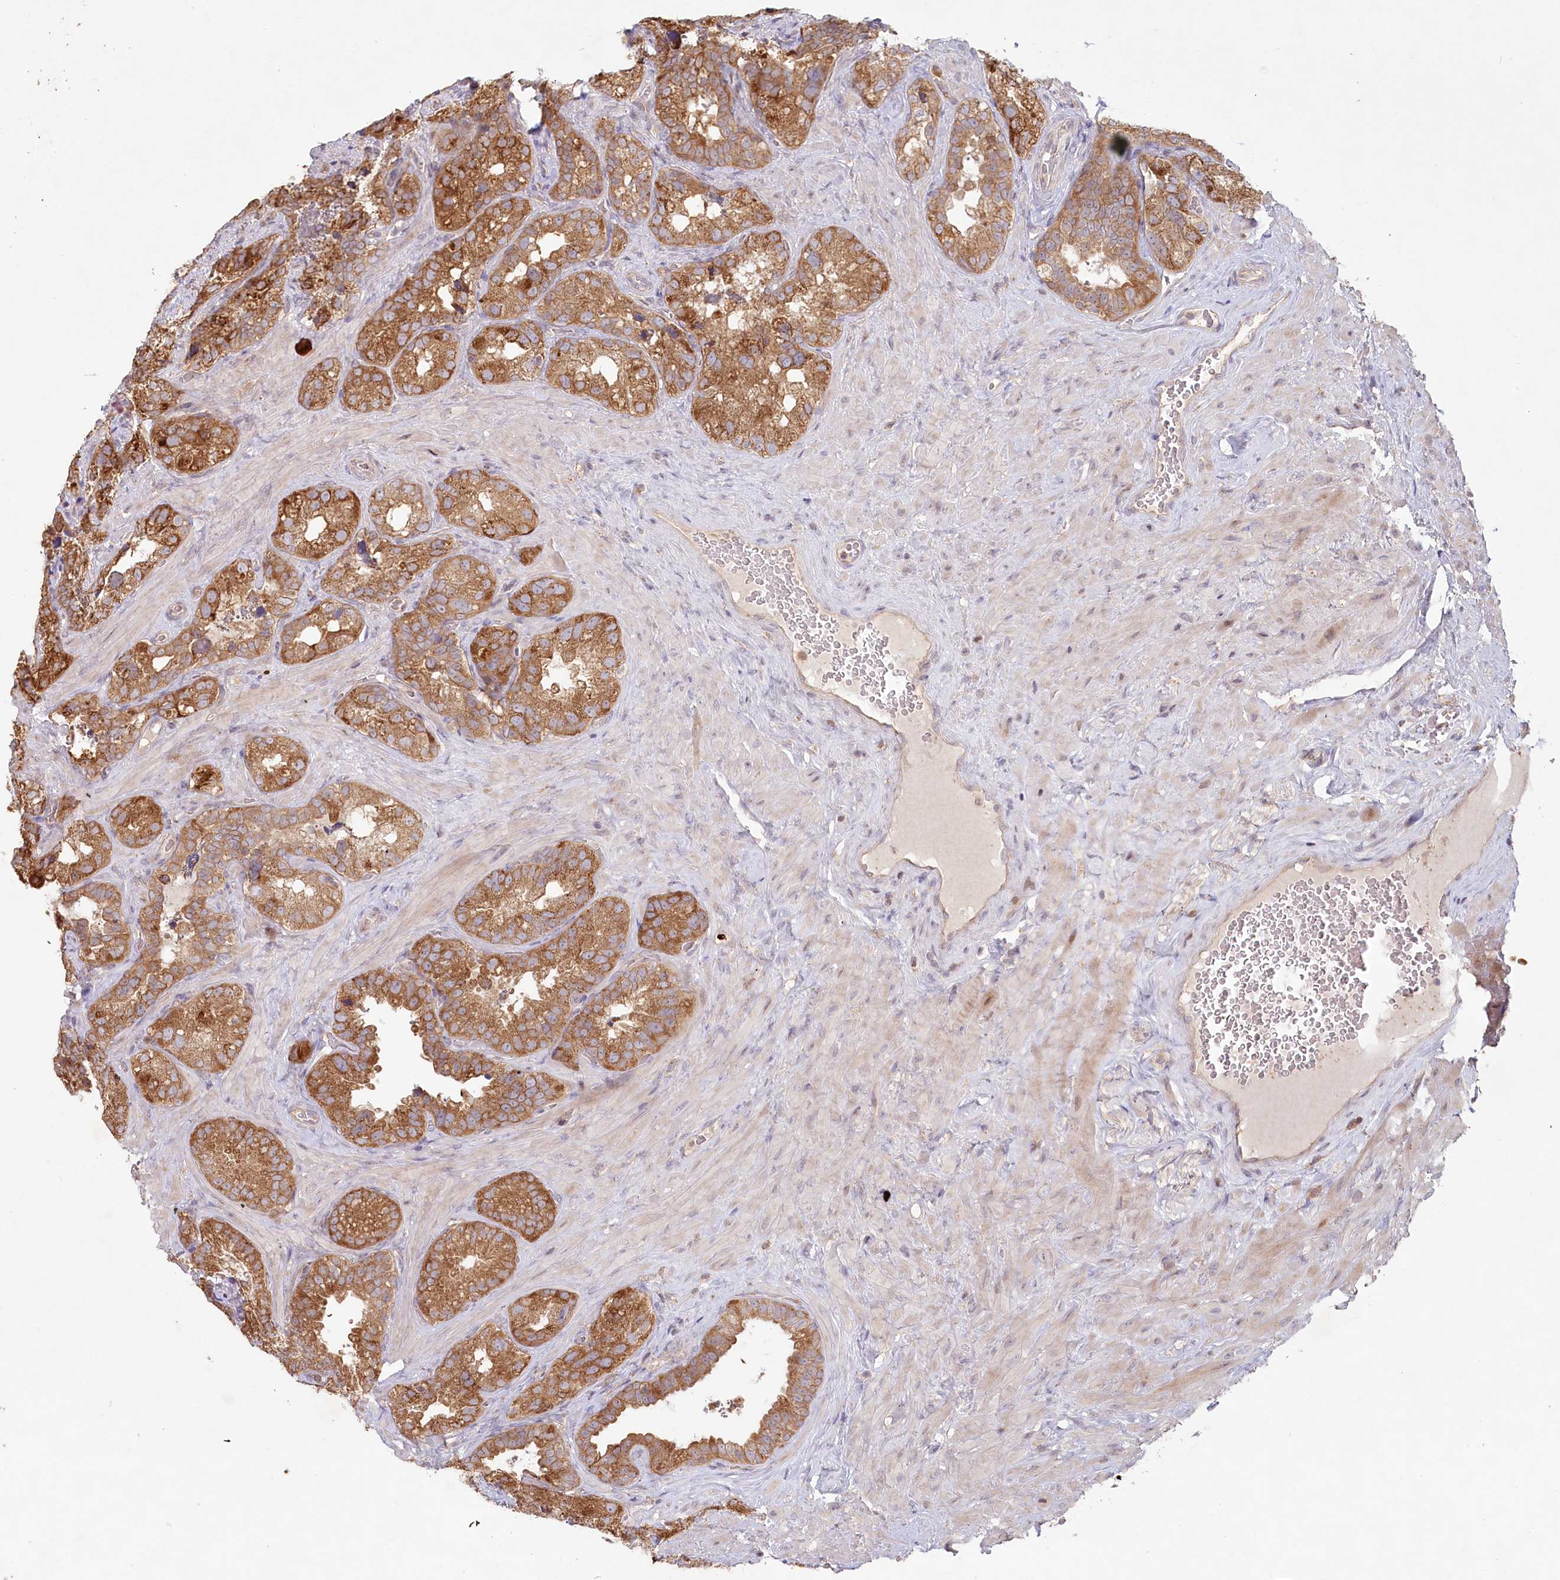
{"staining": {"intensity": "moderate", "quantity": ">75%", "location": "cytoplasmic/membranous"}, "tissue": "seminal vesicle", "cell_type": "Glandular cells", "image_type": "normal", "snomed": [{"axis": "morphology", "description": "Normal tissue, NOS"}, {"axis": "topography", "description": "Seminal veicle"}, {"axis": "topography", "description": "Peripheral nerve tissue"}], "caption": "Moderate cytoplasmic/membranous expression is appreciated in approximately >75% of glandular cells in benign seminal vesicle.", "gene": "HAL", "patient": {"sex": "male", "age": 67}}